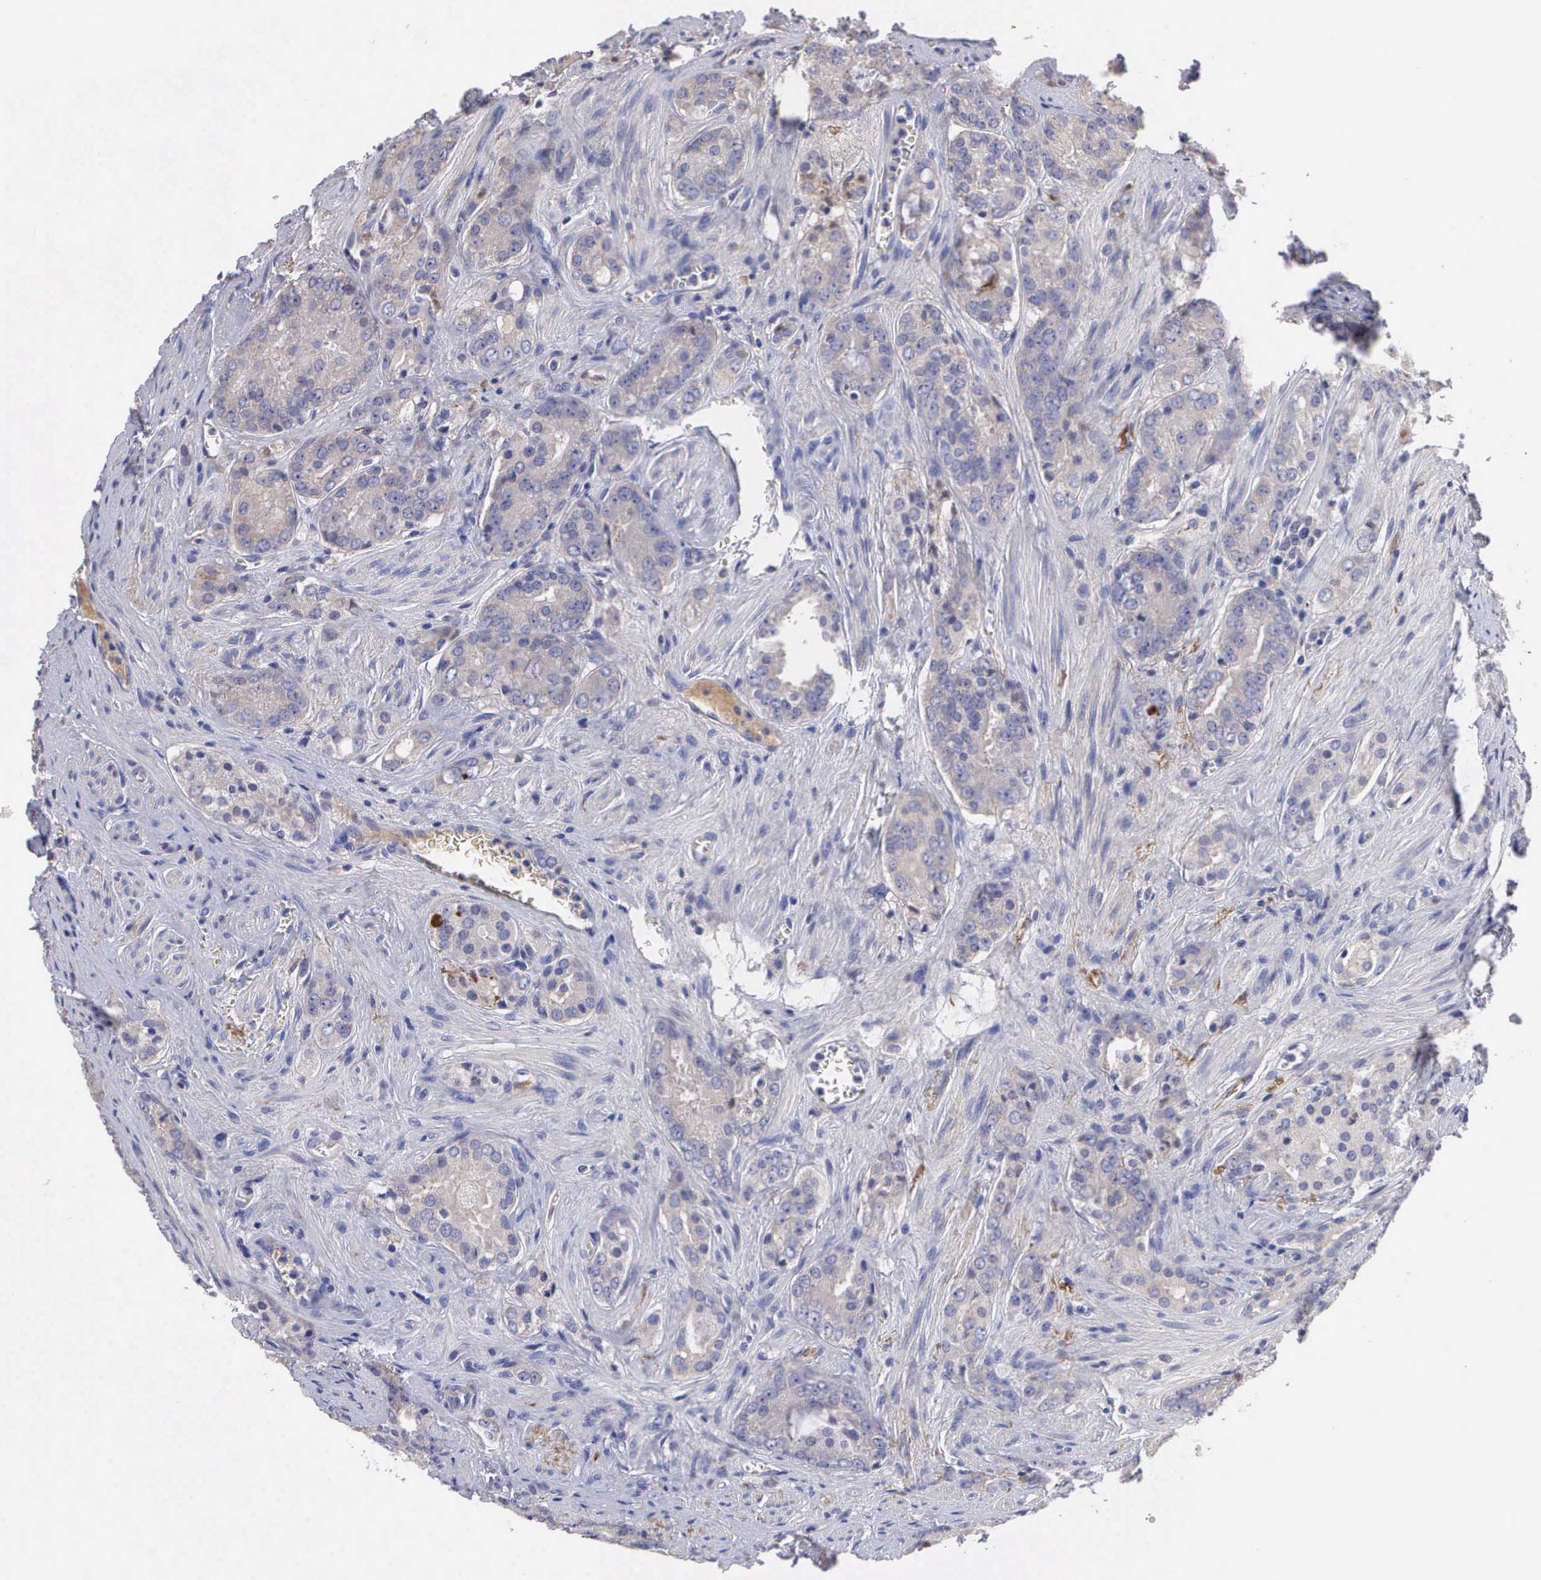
{"staining": {"intensity": "moderate", "quantity": "<25%", "location": "cytoplasmic/membranous"}, "tissue": "prostate cancer", "cell_type": "Tumor cells", "image_type": "cancer", "snomed": [{"axis": "morphology", "description": "Adenocarcinoma, Medium grade"}, {"axis": "topography", "description": "Prostate"}], "caption": "A brown stain shows moderate cytoplasmic/membranous staining of a protein in human adenocarcinoma (medium-grade) (prostate) tumor cells.", "gene": "CLU", "patient": {"sex": "male", "age": 60}}